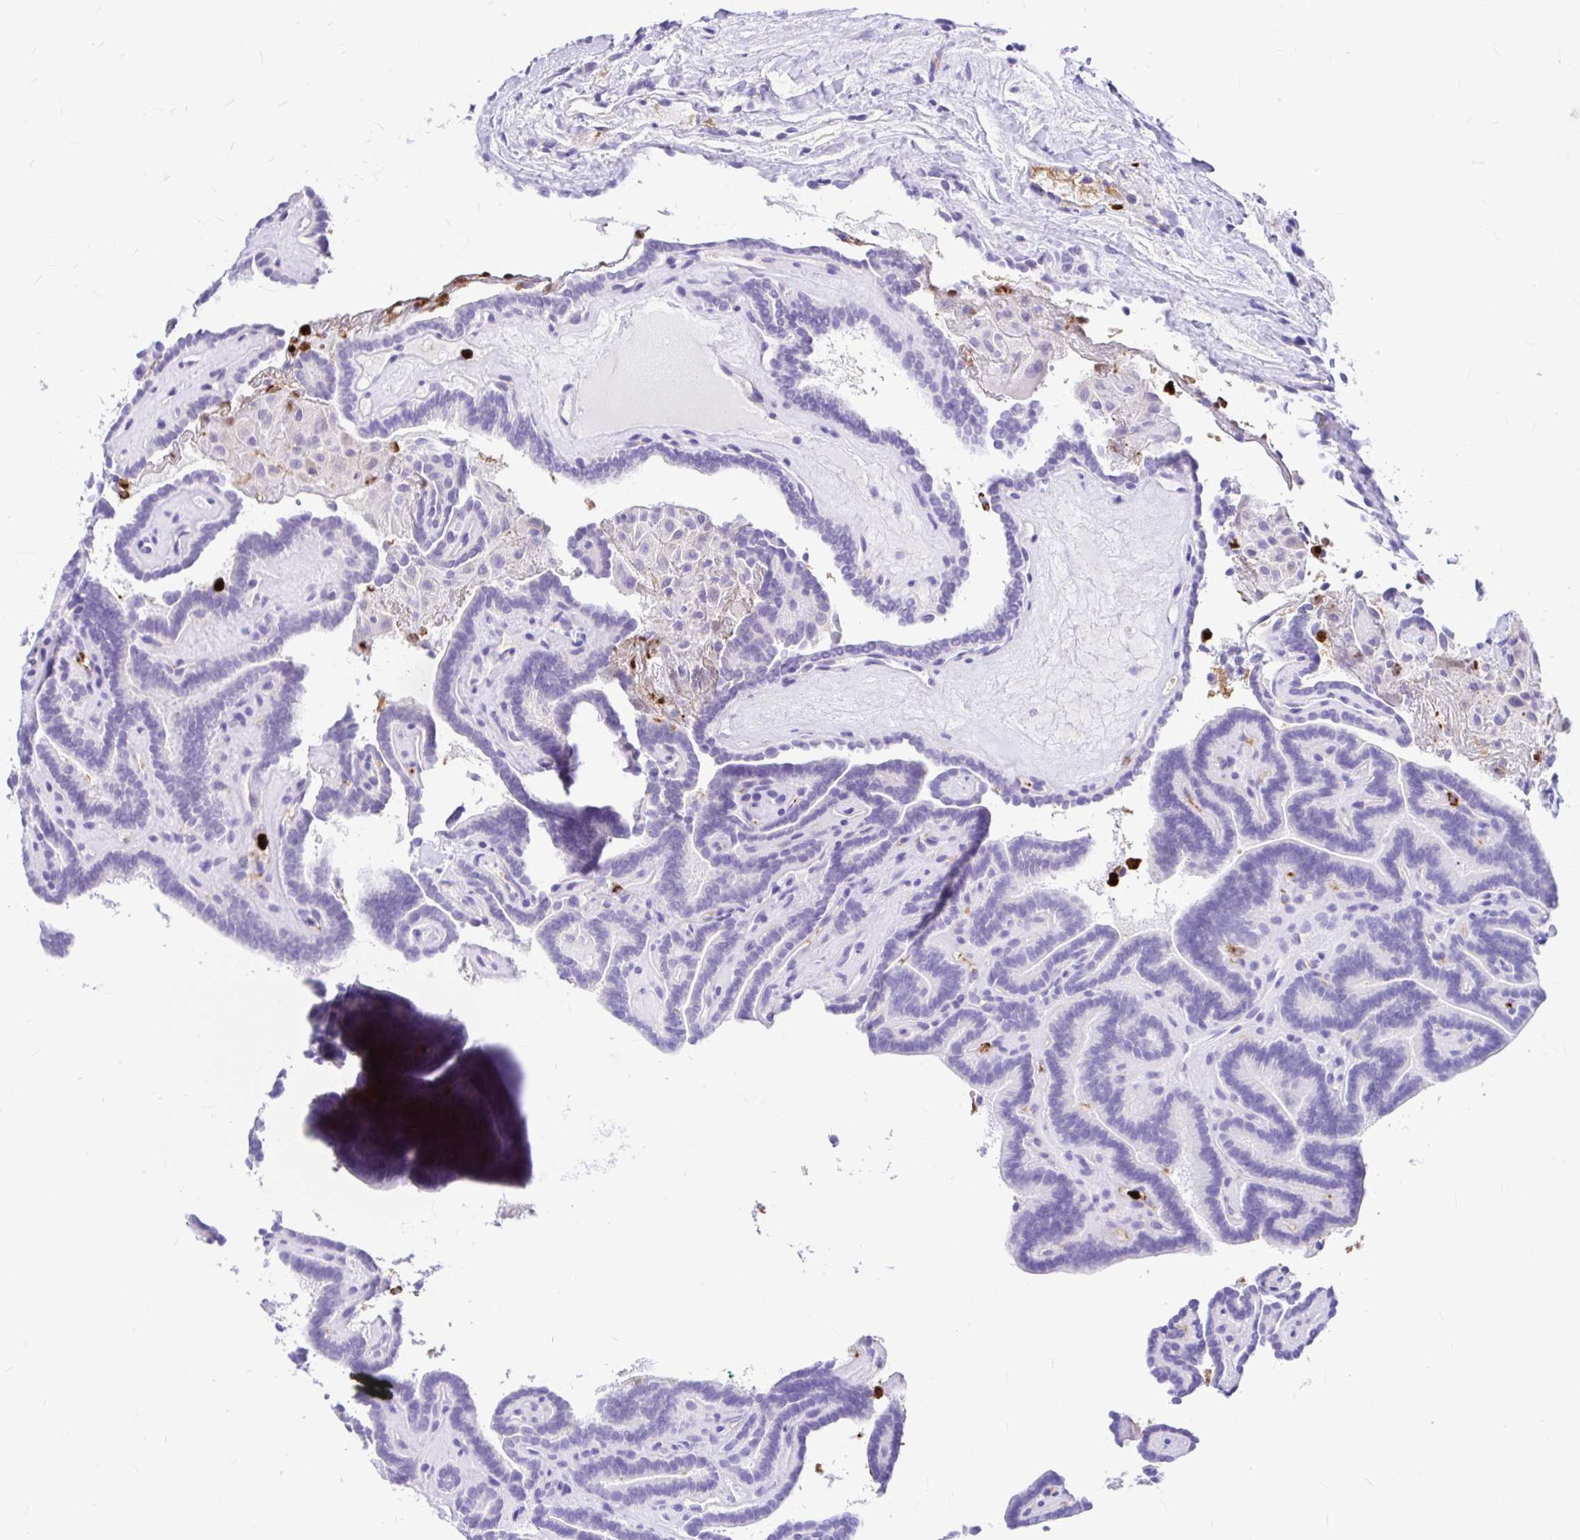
{"staining": {"intensity": "negative", "quantity": "none", "location": "none"}, "tissue": "thyroid cancer", "cell_type": "Tumor cells", "image_type": "cancer", "snomed": [{"axis": "morphology", "description": "Papillary adenocarcinoma, NOS"}, {"axis": "topography", "description": "Thyroid gland"}], "caption": "Tumor cells show no significant protein positivity in papillary adenocarcinoma (thyroid). The staining was performed using DAB to visualize the protein expression in brown, while the nuclei were stained in blue with hematoxylin (Magnification: 20x).", "gene": "CLEC1B", "patient": {"sex": "female", "age": 21}}